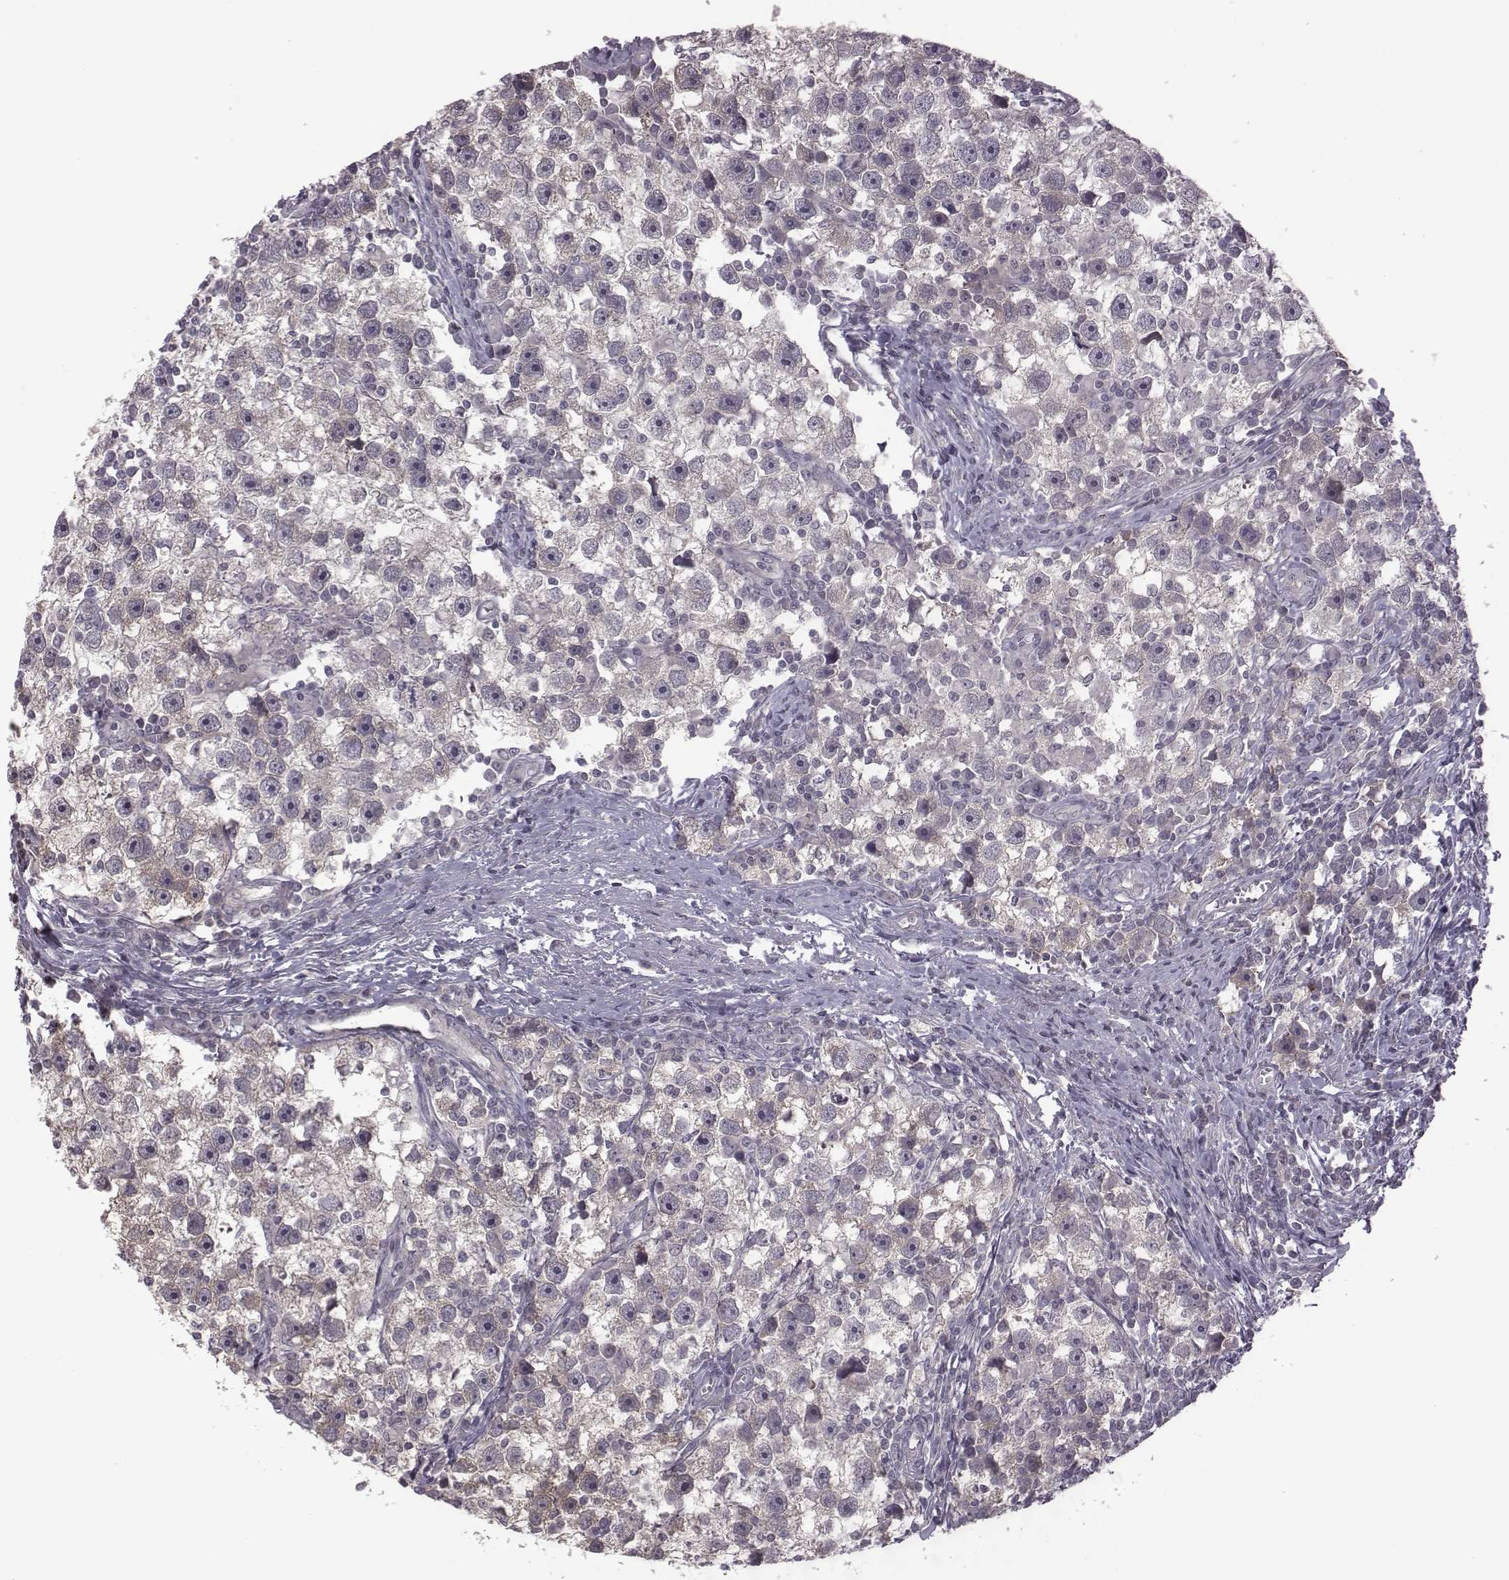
{"staining": {"intensity": "negative", "quantity": "none", "location": "none"}, "tissue": "testis cancer", "cell_type": "Tumor cells", "image_type": "cancer", "snomed": [{"axis": "morphology", "description": "Seminoma, NOS"}, {"axis": "topography", "description": "Testis"}], "caption": "A photomicrograph of seminoma (testis) stained for a protein exhibits no brown staining in tumor cells.", "gene": "BICDL1", "patient": {"sex": "male", "age": 30}}